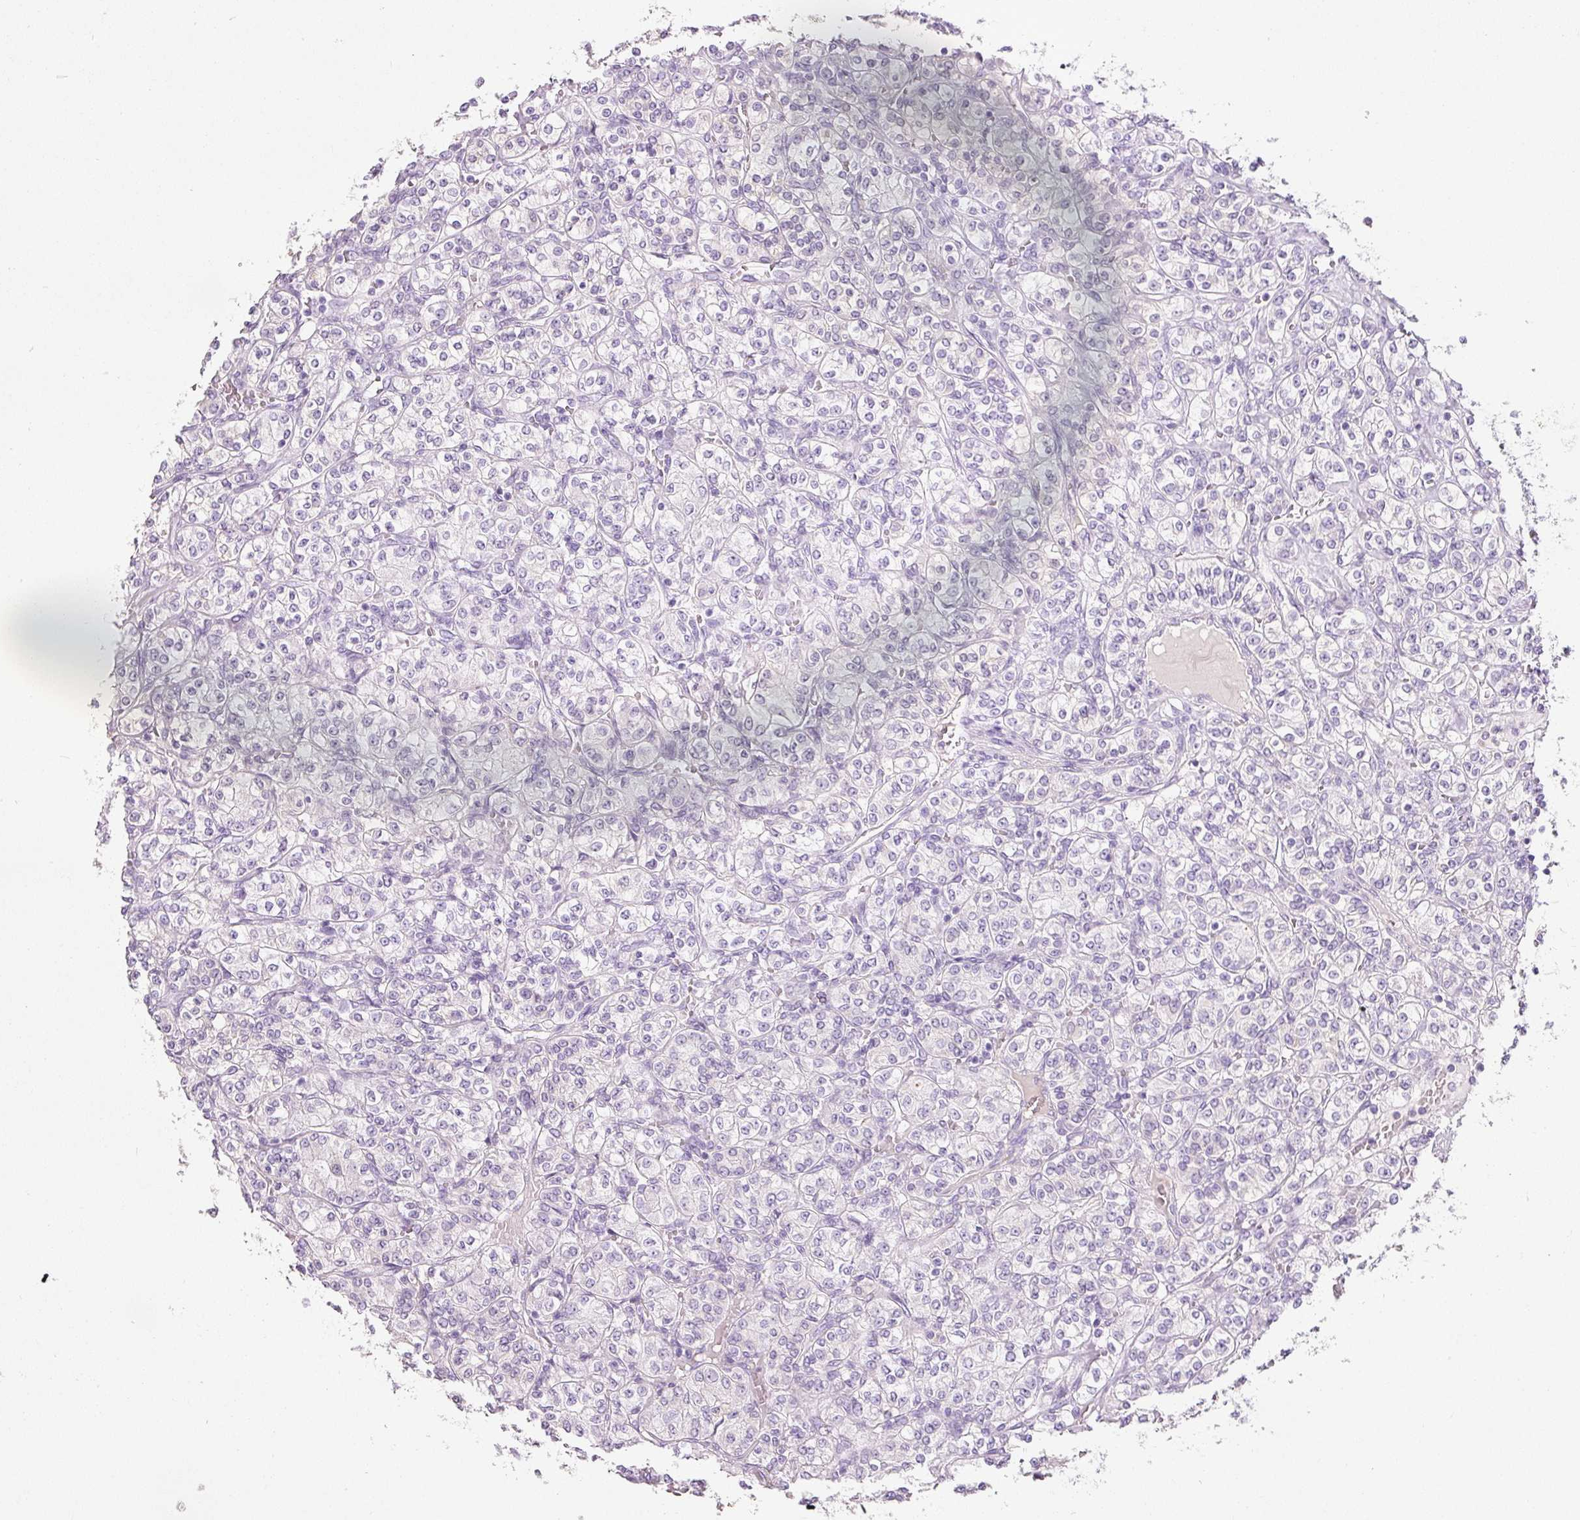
{"staining": {"intensity": "negative", "quantity": "none", "location": "none"}, "tissue": "renal cancer", "cell_type": "Tumor cells", "image_type": "cancer", "snomed": [{"axis": "morphology", "description": "Adenocarcinoma, NOS"}, {"axis": "topography", "description": "Kidney"}], "caption": "Immunohistochemistry (IHC) histopathology image of neoplastic tissue: renal cancer stained with DAB reveals no significant protein expression in tumor cells. Nuclei are stained in blue.", "gene": "DNM1", "patient": {"sex": "male", "age": 77}}